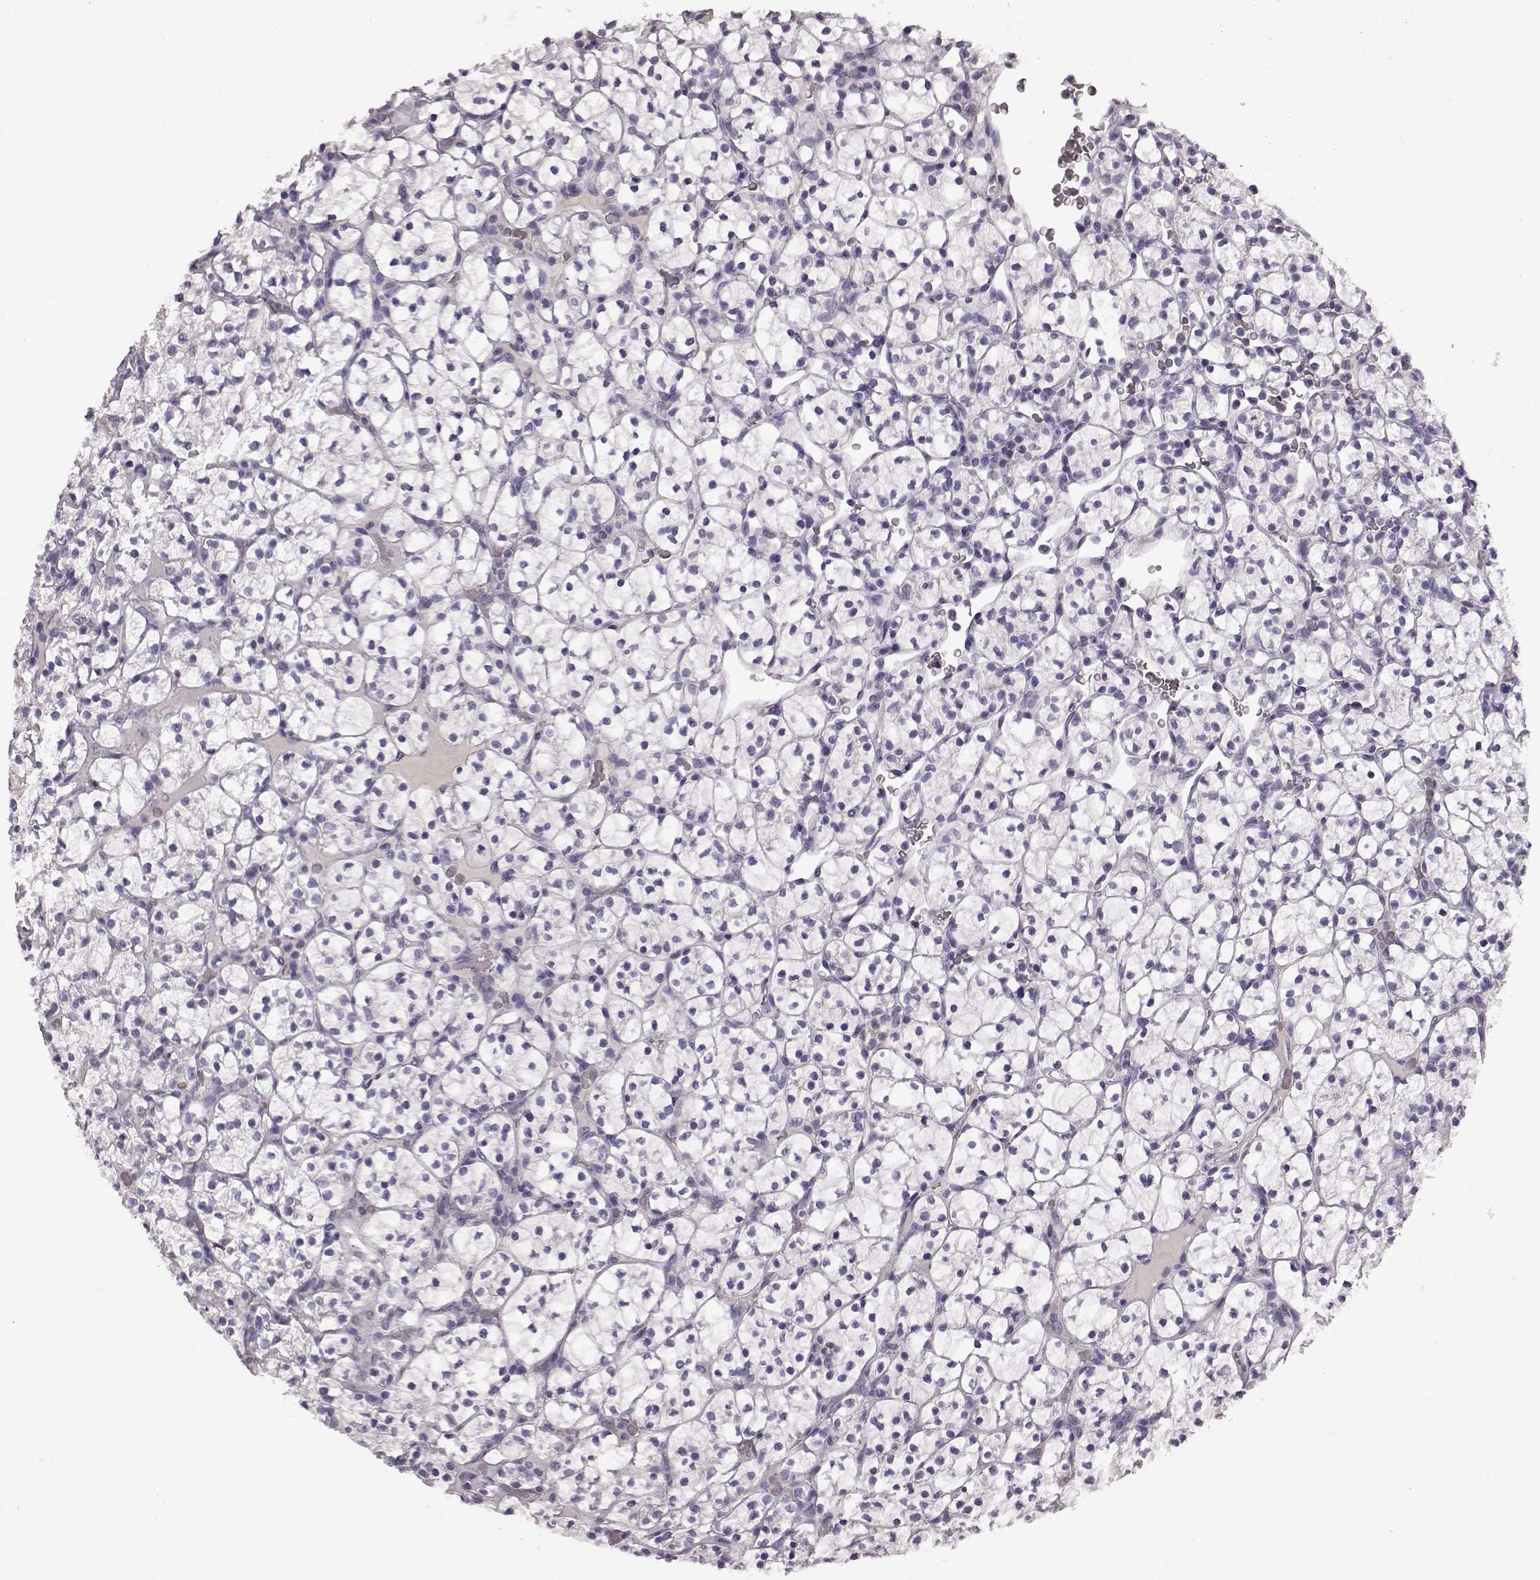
{"staining": {"intensity": "negative", "quantity": "none", "location": "none"}, "tissue": "renal cancer", "cell_type": "Tumor cells", "image_type": "cancer", "snomed": [{"axis": "morphology", "description": "Adenocarcinoma, NOS"}, {"axis": "topography", "description": "Kidney"}], "caption": "The photomicrograph shows no staining of tumor cells in adenocarcinoma (renal).", "gene": "KRT85", "patient": {"sex": "female", "age": 89}}